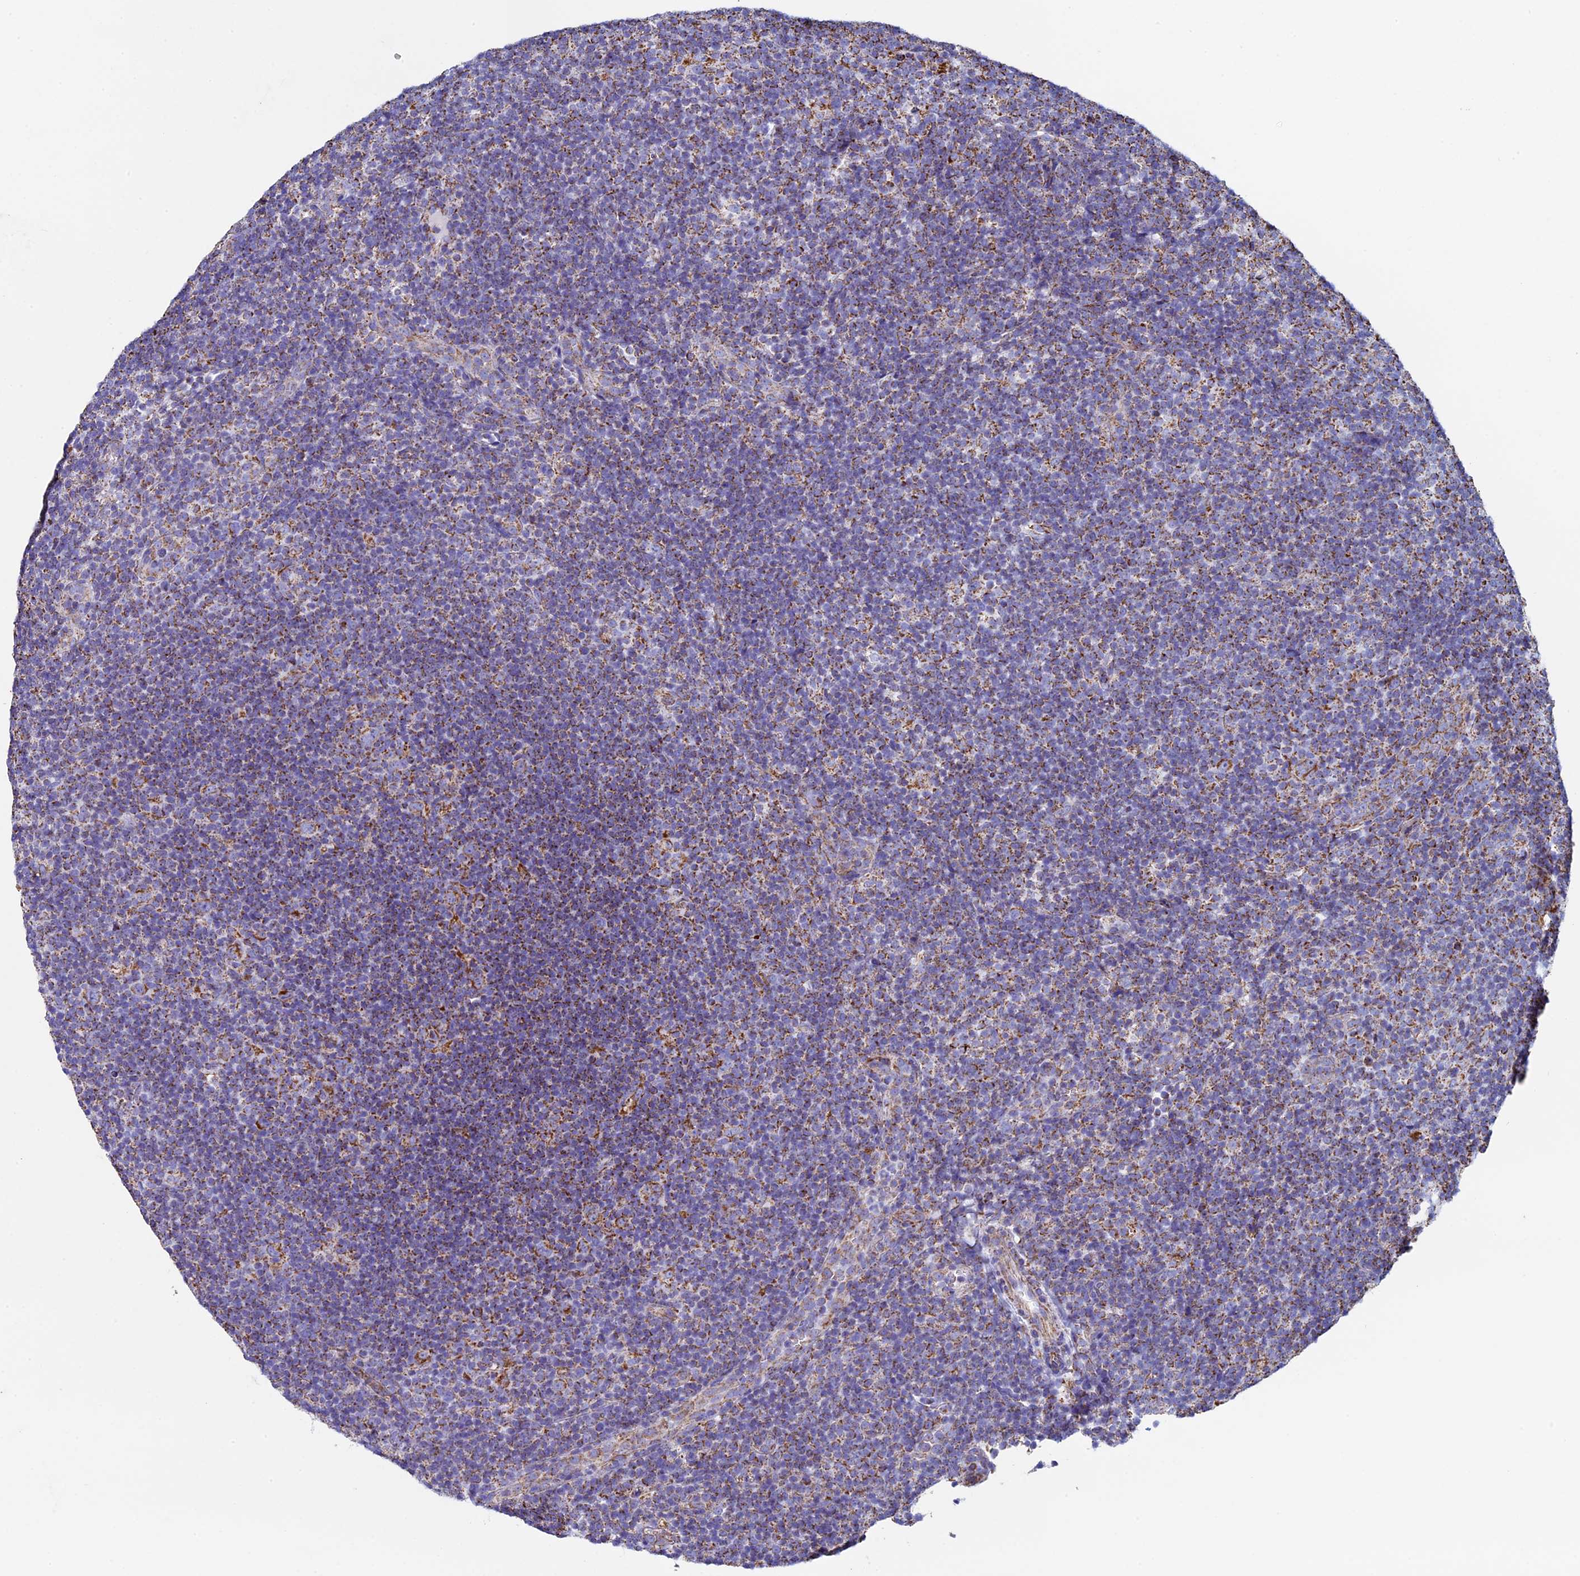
{"staining": {"intensity": "moderate", "quantity": ">75%", "location": "cytoplasmic/membranous"}, "tissue": "lymphoma", "cell_type": "Tumor cells", "image_type": "cancer", "snomed": [{"axis": "morphology", "description": "Hodgkin's disease, NOS"}, {"axis": "topography", "description": "Lymph node"}], "caption": "The photomicrograph exhibits immunohistochemical staining of lymphoma. There is moderate cytoplasmic/membranous staining is appreciated in about >75% of tumor cells. The staining is performed using DAB brown chromogen to label protein expression. The nuclei are counter-stained blue using hematoxylin.", "gene": "UQCRFS1", "patient": {"sex": "female", "age": 57}}